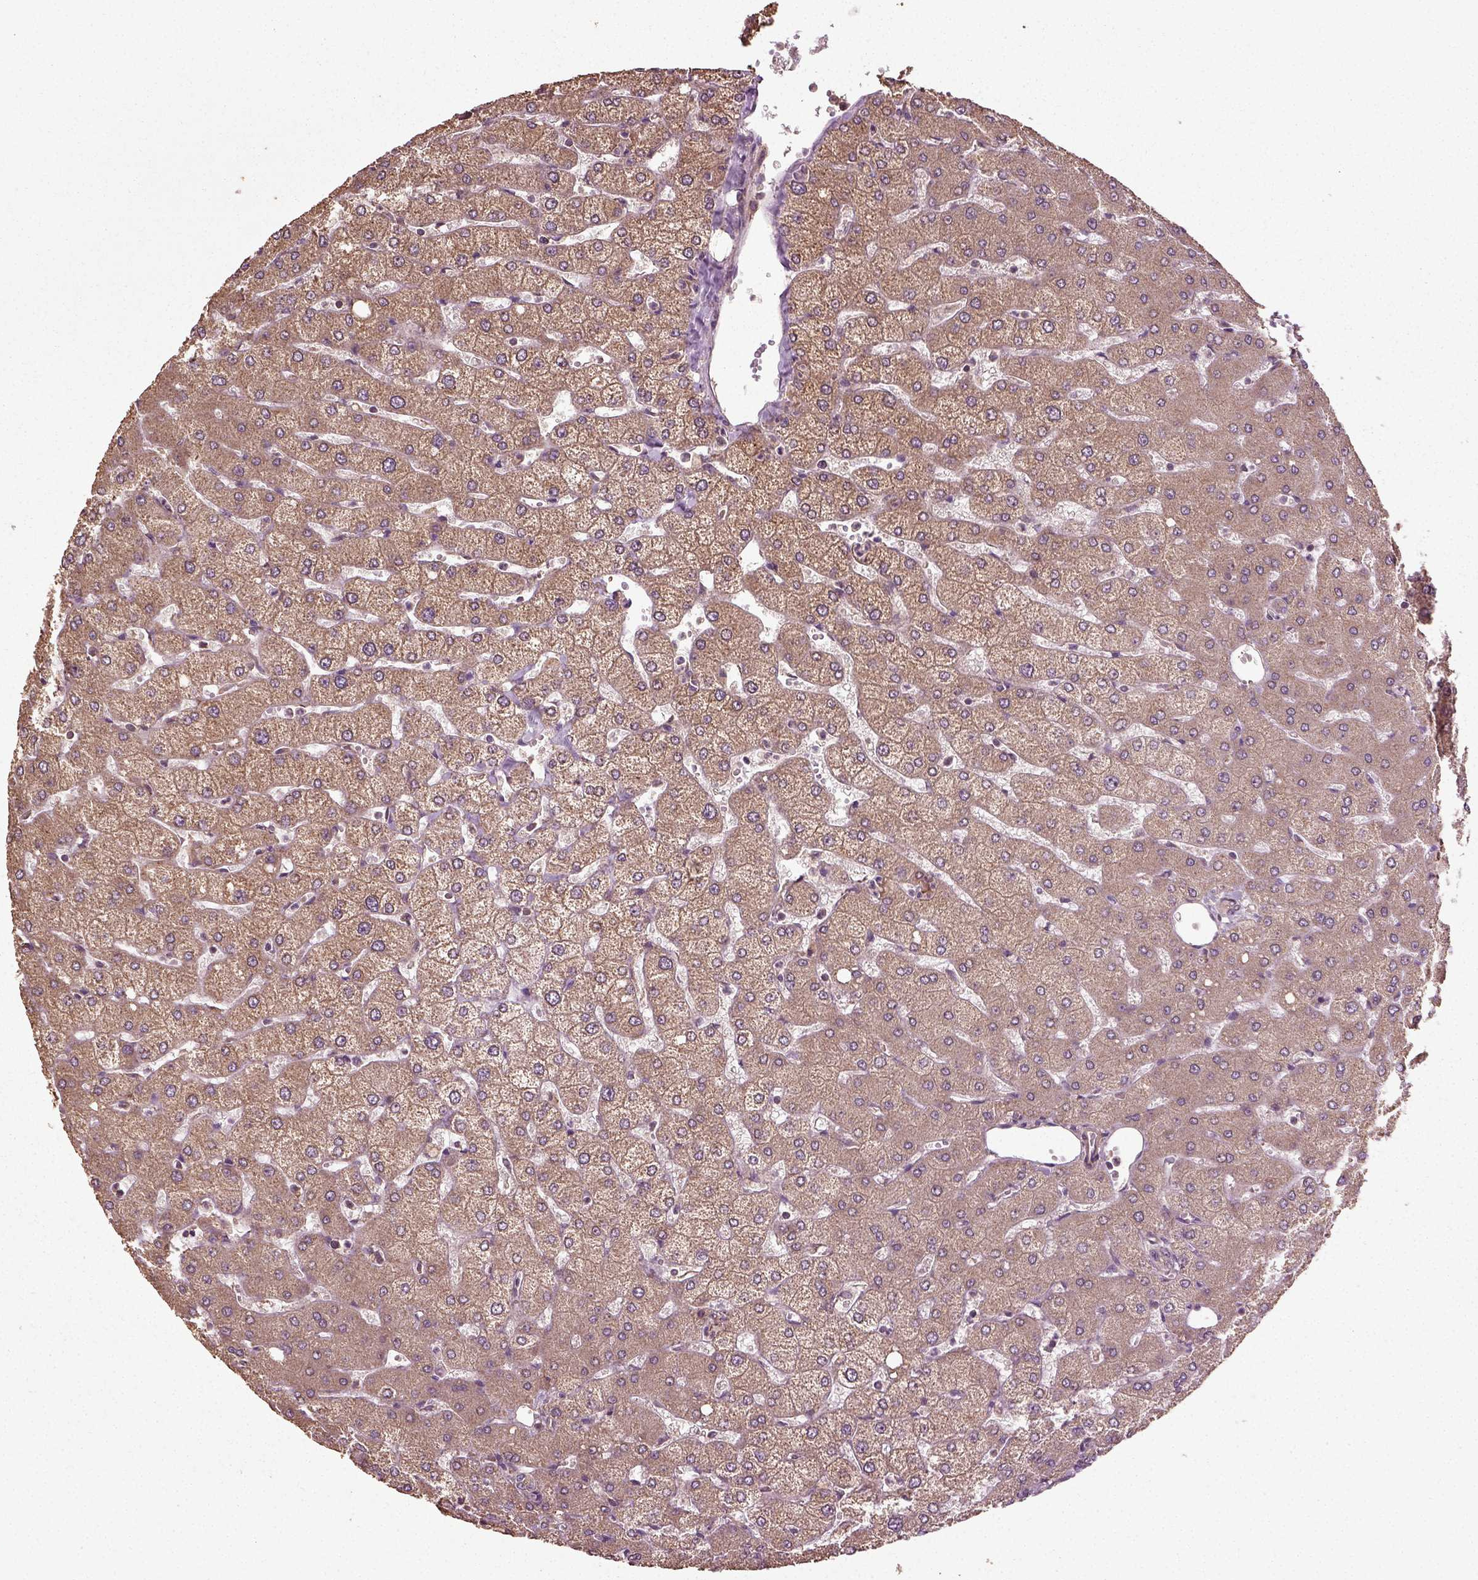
{"staining": {"intensity": "weak", "quantity": ">75%", "location": "cytoplasmic/membranous"}, "tissue": "liver", "cell_type": "Cholangiocytes", "image_type": "normal", "snomed": [{"axis": "morphology", "description": "Normal tissue, NOS"}, {"axis": "topography", "description": "Liver"}], "caption": "This photomicrograph reveals immunohistochemistry (IHC) staining of unremarkable liver, with low weak cytoplasmic/membranous positivity in approximately >75% of cholangiocytes.", "gene": "ERV3", "patient": {"sex": "female", "age": 54}}